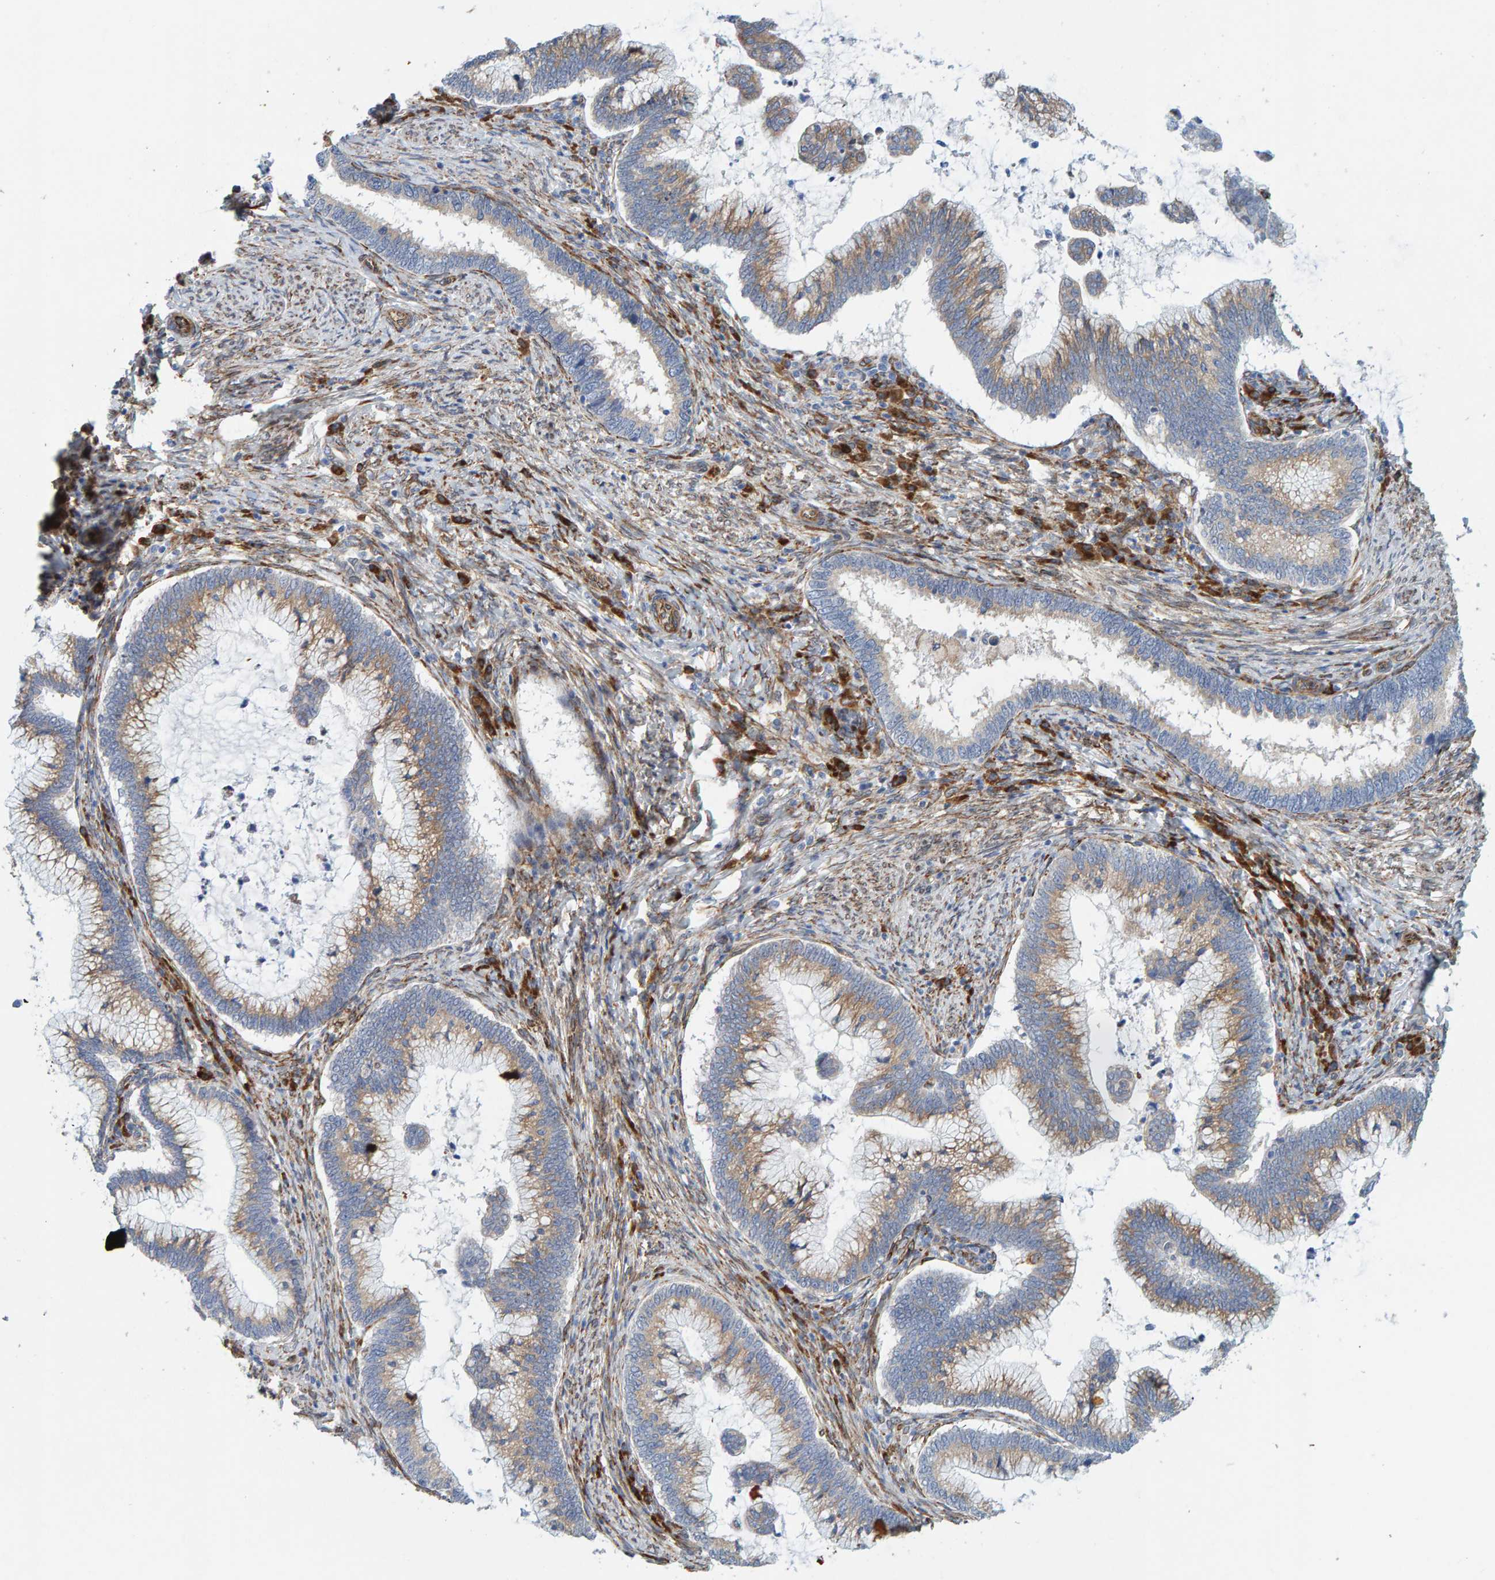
{"staining": {"intensity": "moderate", "quantity": "25%-75%", "location": "cytoplasmic/membranous"}, "tissue": "cervical cancer", "cell_type": "Tumor cells", "image_type": "cancer", "snomed": [{"axis": "morphology", "description": "Adenocarcinoma, NOS"}, {"axis": "topography", "description": "Cervix"}], "caption": "A brown stain labels moderate cytoplasmic/membranous expression of a protein in human cervical cancer tumor cells.", "gene": "MMP16", "patient": {"sex": "female", "age": 36}}